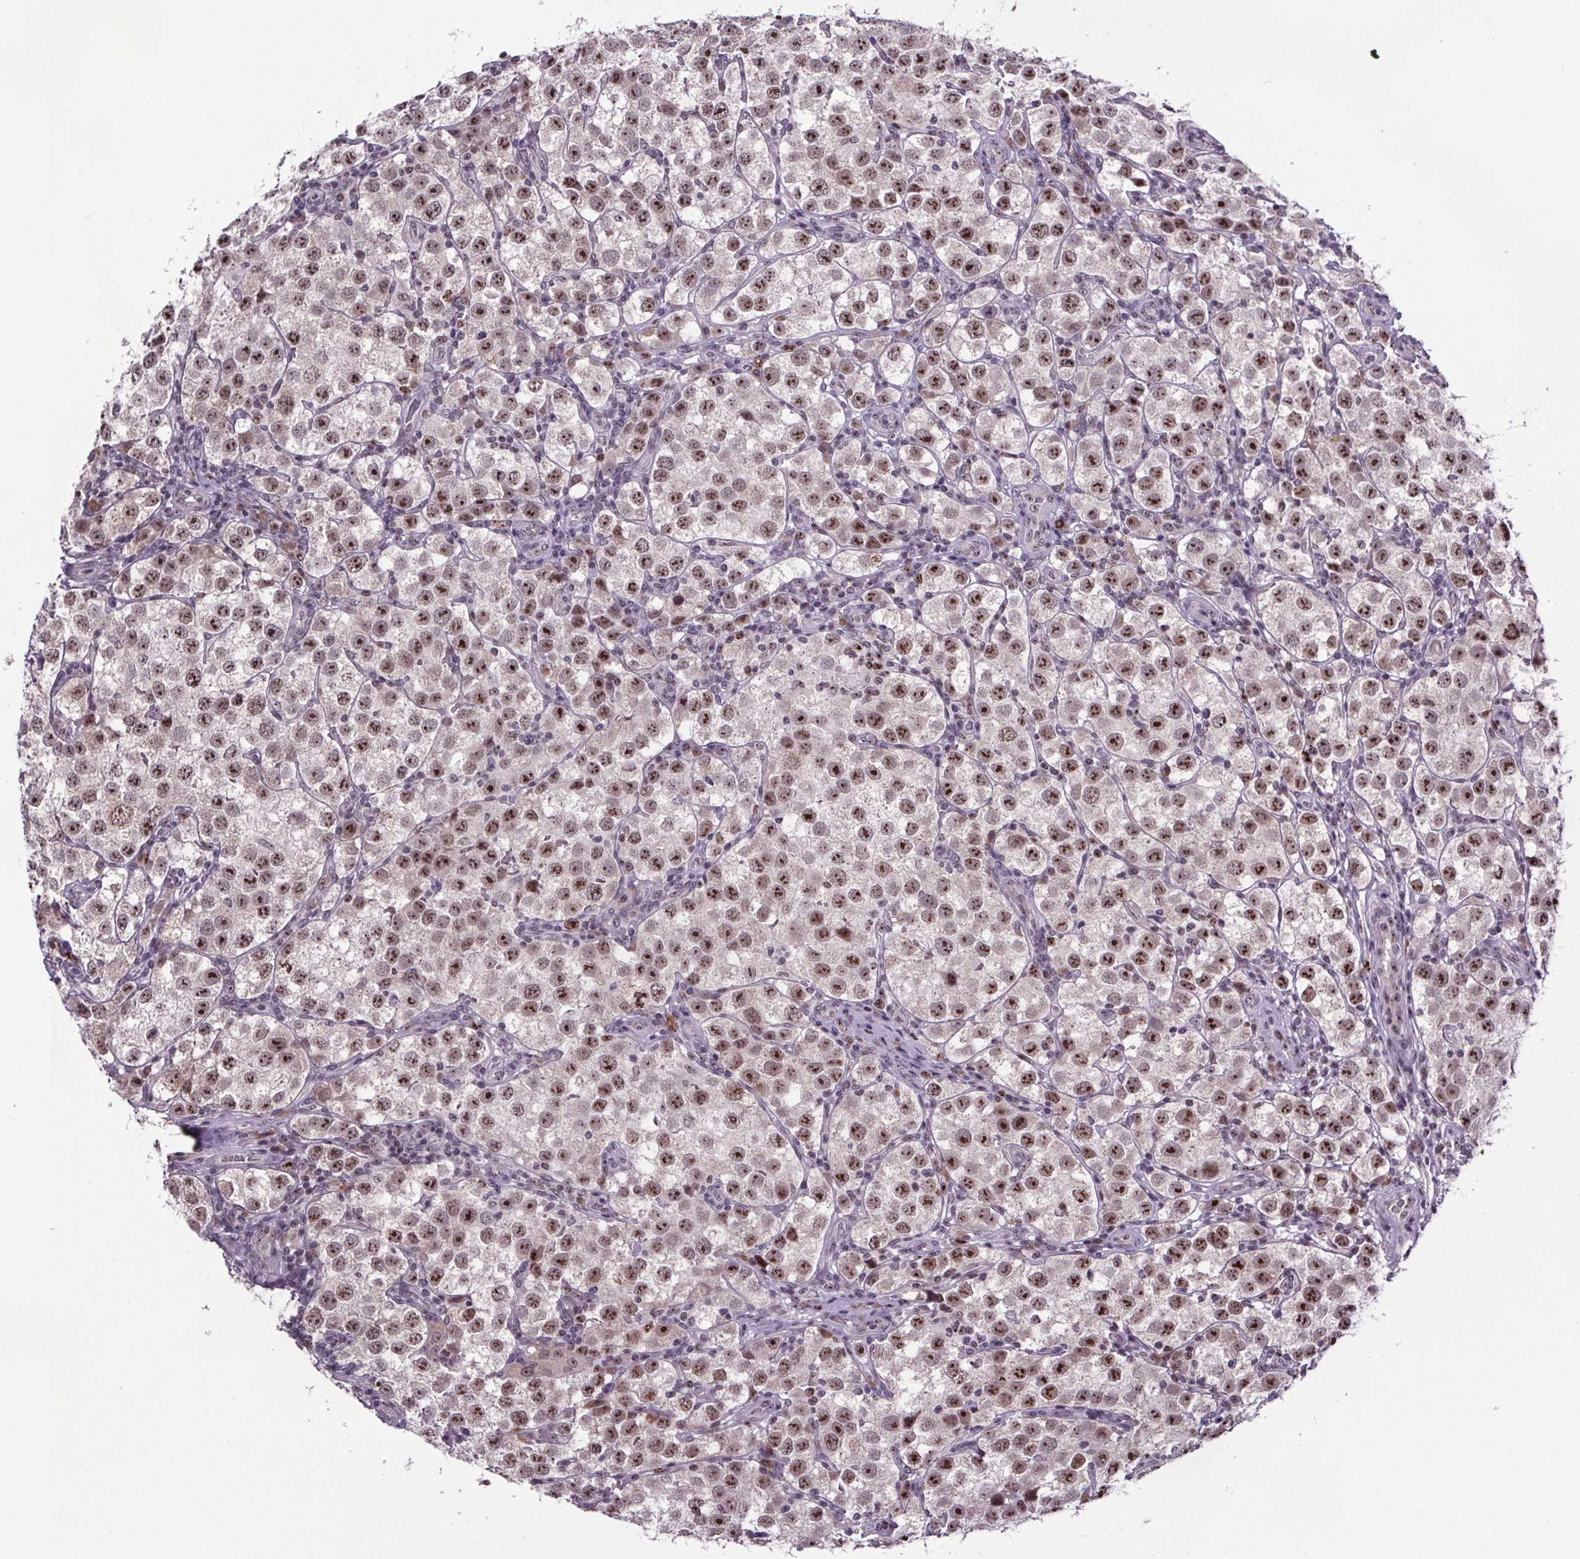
{"staining": {"intensity": "moderate", "quantity": ">75%", "location": "nuclear"}, "tissue": "testis cancer", "cell_type": "Tumor cells", "image_type": "cancer", "snomed": [{"axis": "morphology", "description": "Seminoma, NOS"}, {"axis": "topography", "description": "Testis"}], "caption": "IHC micrograph of testis cancer stained for a protein (brown), which shows medium levels of moderate nuclear positivity in about >75% of tumor cells.", "gene": "ATMIN", "patient": {"sex": "male", "age": 37}}